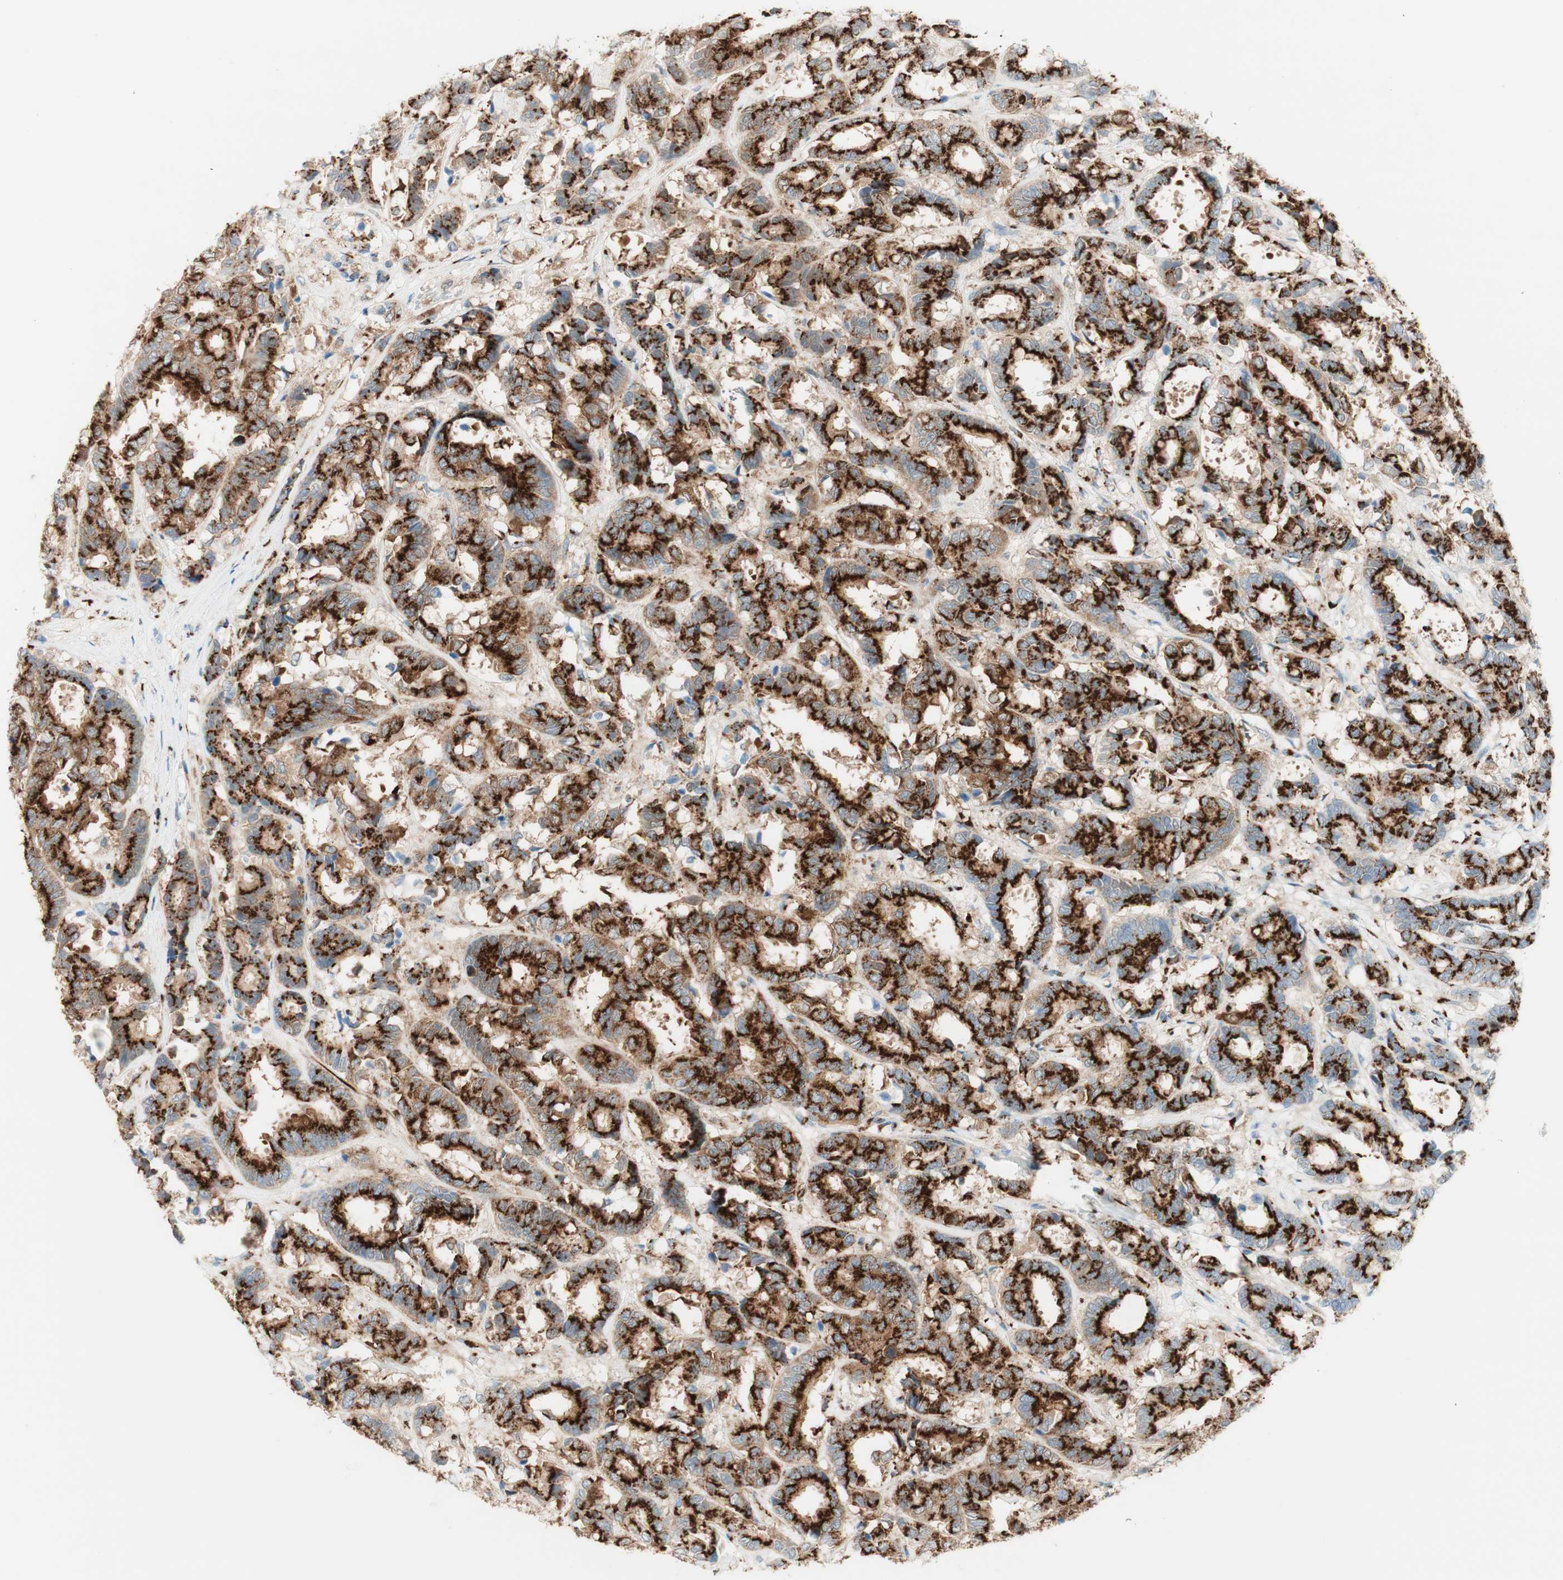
{"staining": {"intensity": "strong", "quantity": ">75%", "location": "cytoplasmic/membranous"}, "tissue": "breast cancer", "cell_type": "Tumor cells", "image_type": "cancer", "snomed": [{"axis": "morphology", "description": "Duct carcinoma"}, {"axis": "topography", "description": "Breast"}], "caption": "Human infiltrating ductal carcinoma (breast) stained with a brown dye displays strong cytoplasmic/membranous positive positivity in about >75% of tumor cells.", "gene": "GOLGB1", "patient": {"sex": "female", "age": 87}}